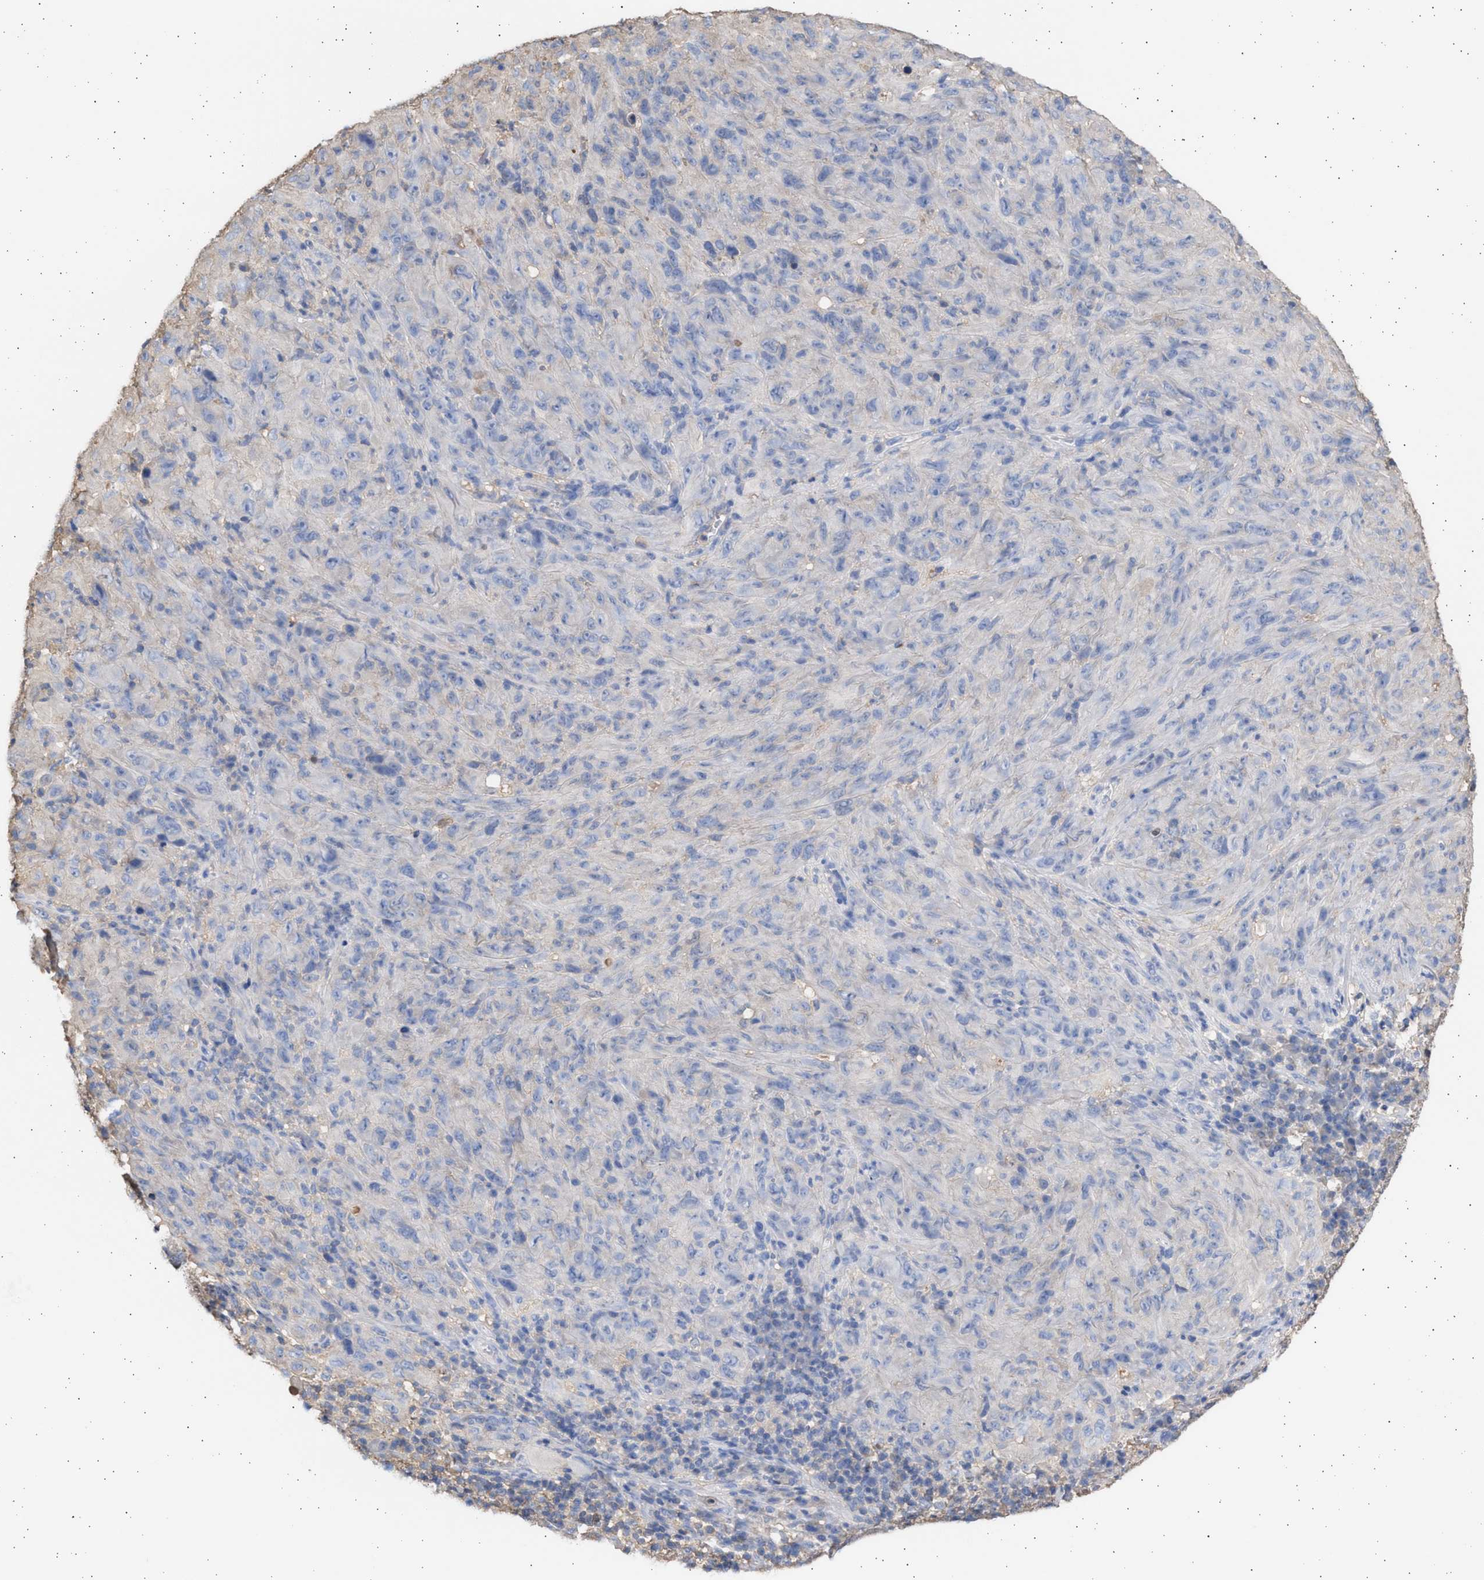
{"staining": {"intensity": "weak", "quantity": "<25%", "location": "cytoplasmic/membranous"}, "tissue": "melanoma", "cell_type": "Tumor cells", "image_type": "cancer", "snomed": [{"axis": "morphology", "description": "Malignant melanoma, NOS"}, {"axis": "topography", "description": "Skin of head"}], "caption": "DAB immunohistochemical staining of malignant melanoma reveals no significant expression in tumor cells.", "gene": "ALDOC", "patient": {"sex": "male", "age": 96}}